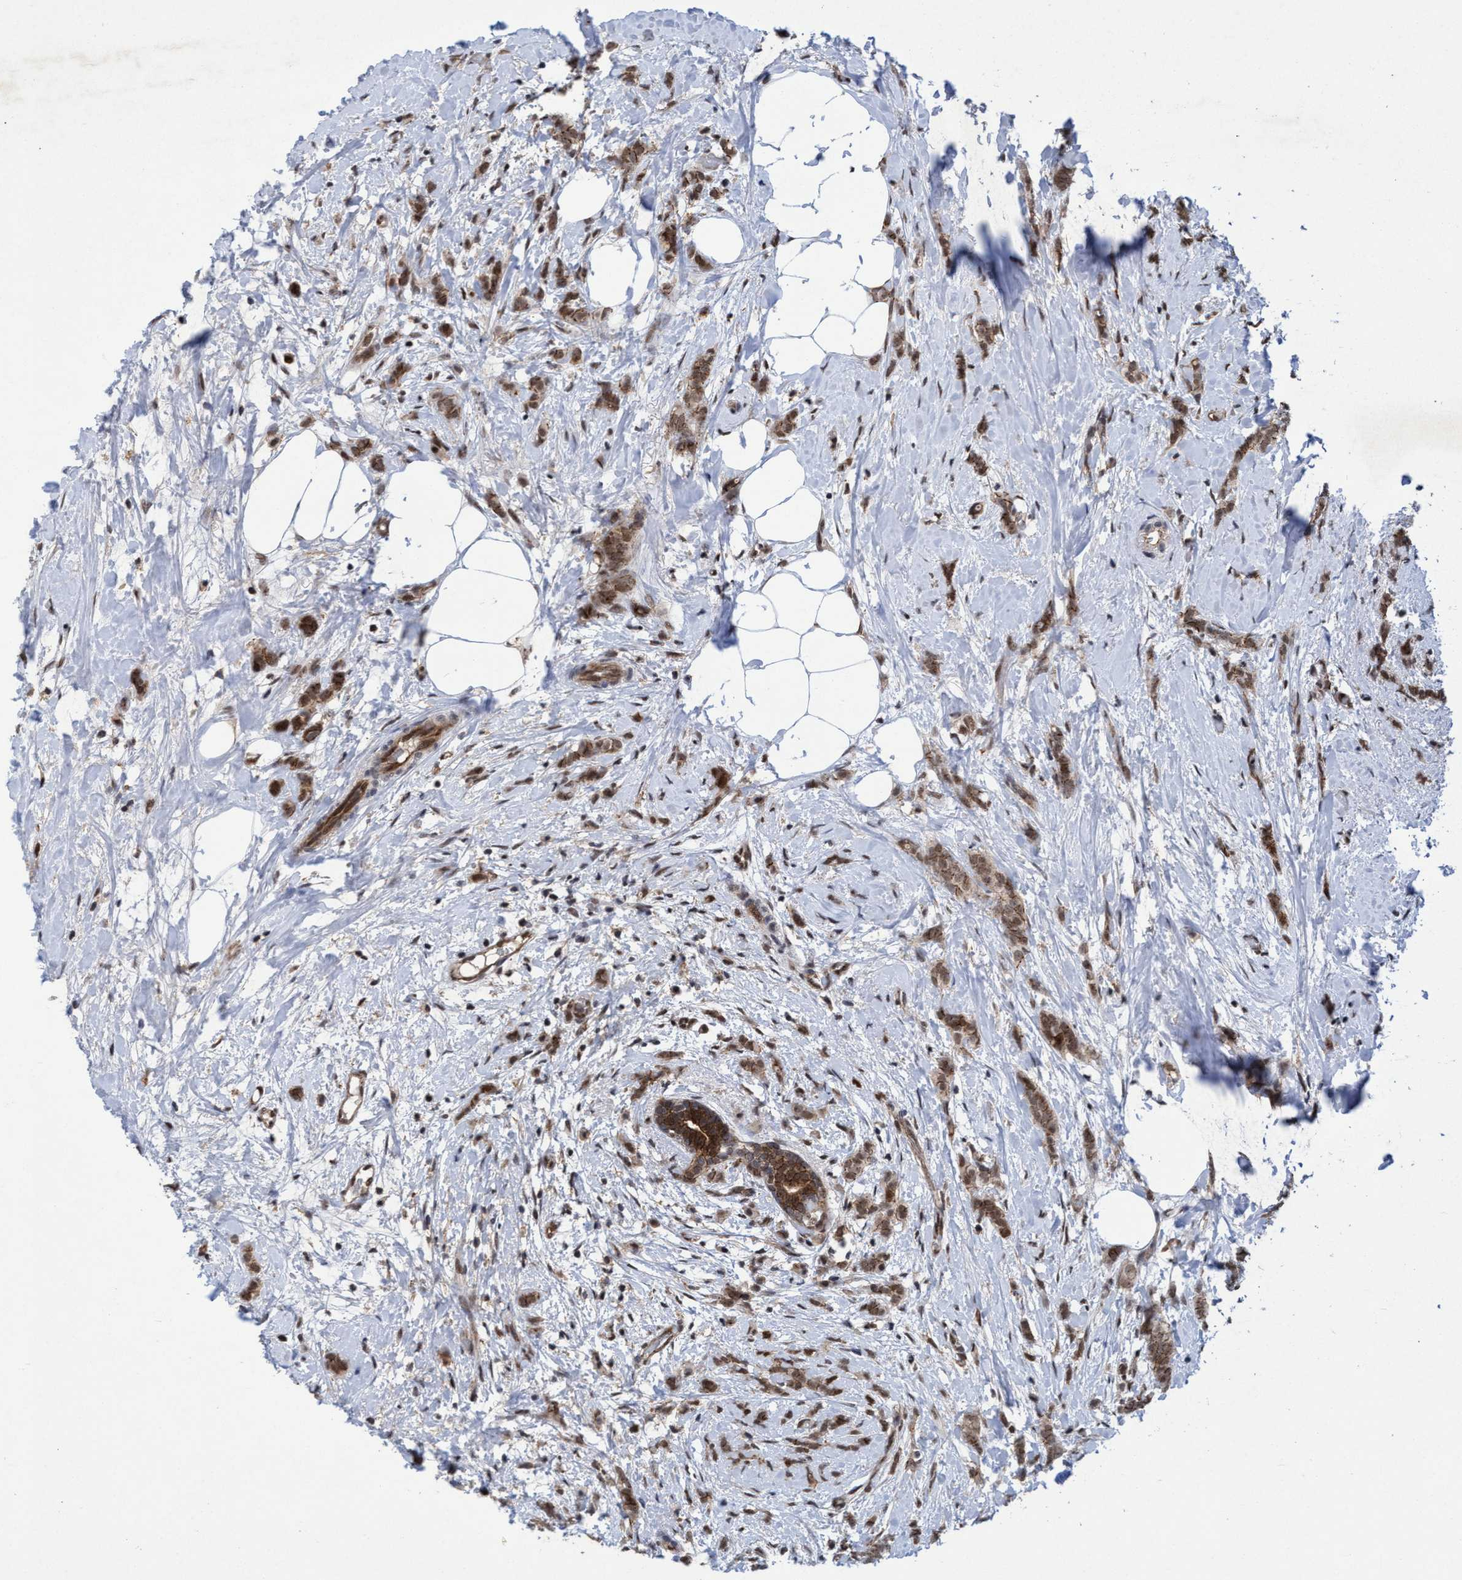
{"staining": {"intensity": "moderate", "quantity": ">75%", "location": "cytoplasmic/membranous,nuclear"}, "tissue": "breast cancer", "cell_type": "Tumor cells", "image_type": "cancer", "snomed": [{"axis": "morphology", "description": "Lobular carcinoma, in situ"}, {"axis": "morphology", "description": "Lobular carcinoma"}, {"axis": "topography", "description": "Breast"}], "caption": "Moderate cytoplasmic/membranous and nuclear positivity is seen in approximately >75% of tumor cells in breast cancer (lobular carcinoma in situ). (DAB = brown stain, brightfield microscopy at high magnification).", "gene": "GTF2F1", "patient": {"sex": "female", "age": 41}}